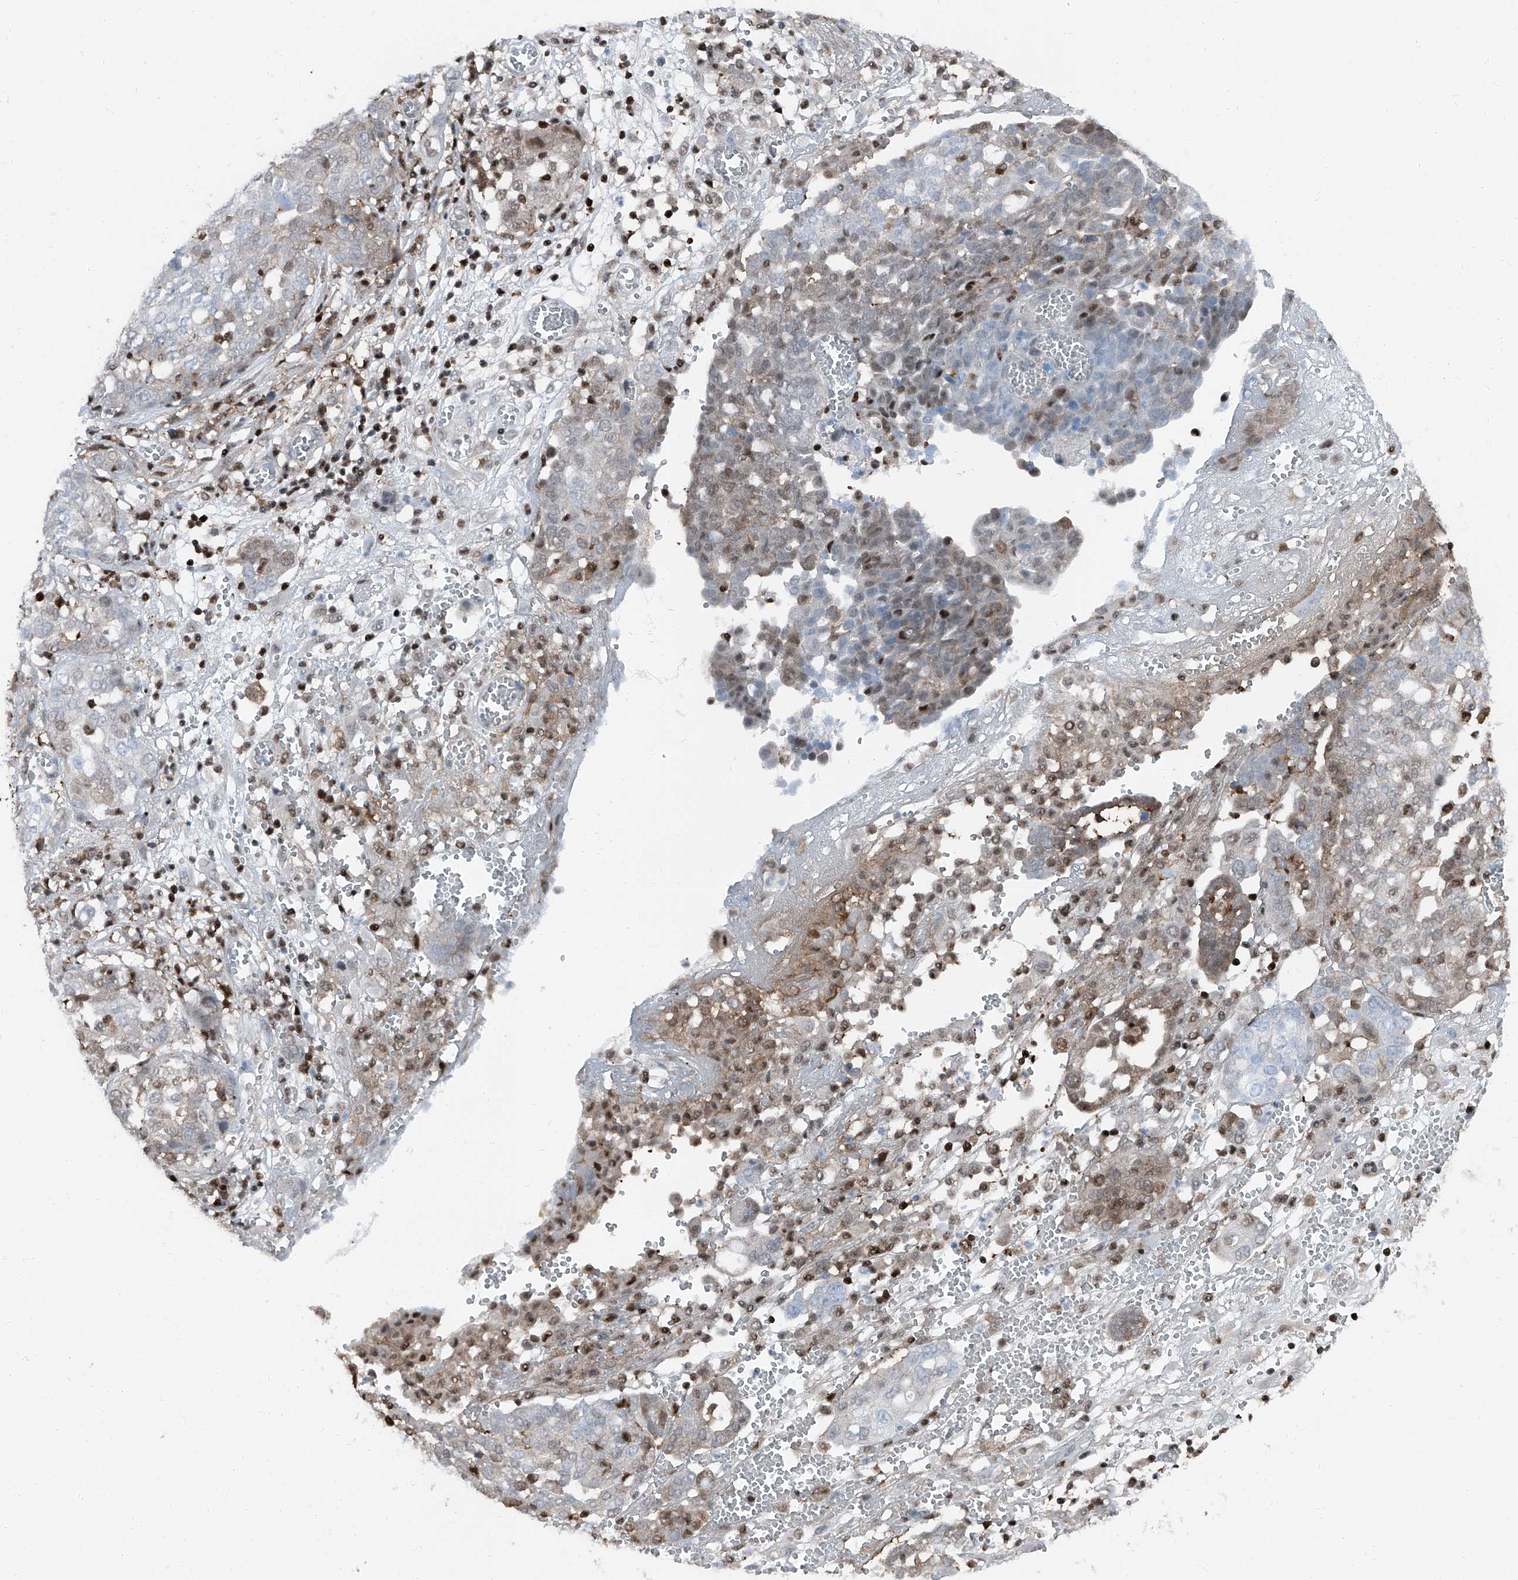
{"staining": {"intensity": "moderate", "quantity": "<25%", "location": "cytoplasmic/membranous,nuclear"}, "tissue": "ovarian cancer", "cell_type": "Tumor cells", "image_type": "cancer", "snomed": [{"axis": "morphology", "description": "Cystadenocarcinoma, serous, NOS"}, {"axis": "topography", "description": "Soft tissue"}, {"axis": "topography", "description": "Ovary"}], "caption": "Approximately <25% of tumor cells in ovarian cancer show moderate cytoplasmic/membranous and nuclear protein staining as visualized by brown immunohistochemical staining.", "gene": "PSMB10", "patient": {"sex": "female", "age": 57}}